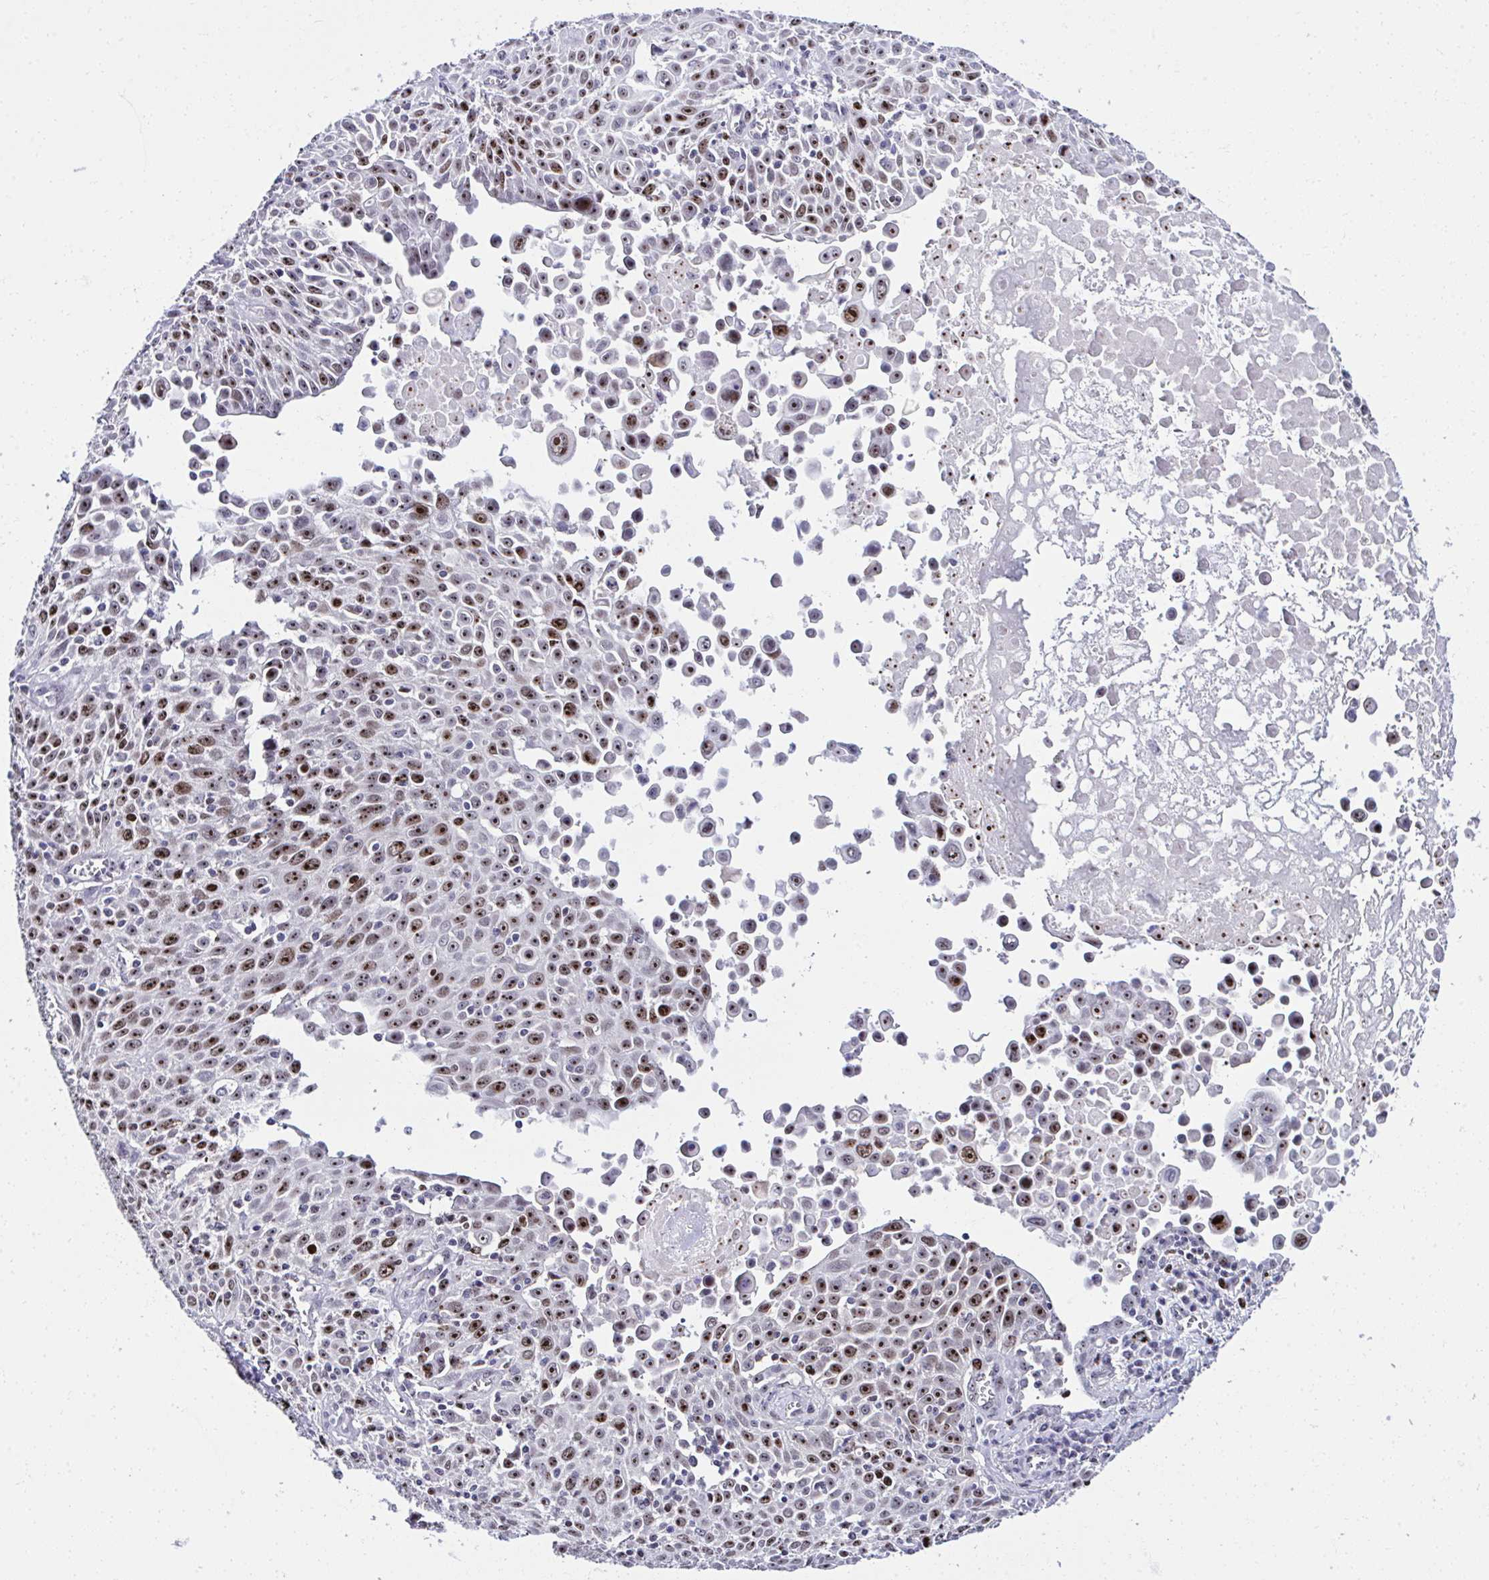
{"staining": {"intensity": "strong", "quantity": "25%-75%", "location": "nuclear"}, "tissue": "lung cancer", "cell_type": "Tumor cells", "image_type": "cancer", "snomed": [{"axis": "morphology", "description": "Squamous cell carcinoma, NOS"}, {"axis": "morphology", "description": "Squamous cell carcinoma, metastatic, NOS"}, {"axis": "topography", "description": "Lymph node"}, {"axis": "topography", "description": "Lung"}], "caption": "A photomicrograph of lung cancer (metastatic squamous cell carcinoma) stained for a protein reveals strong nuclear brown staining in tumor cells. (Brightfield microscopy of DAB IHC at high magnification).", "gene": "CEP72", "patient": {"sex": "female", "age": 62}}